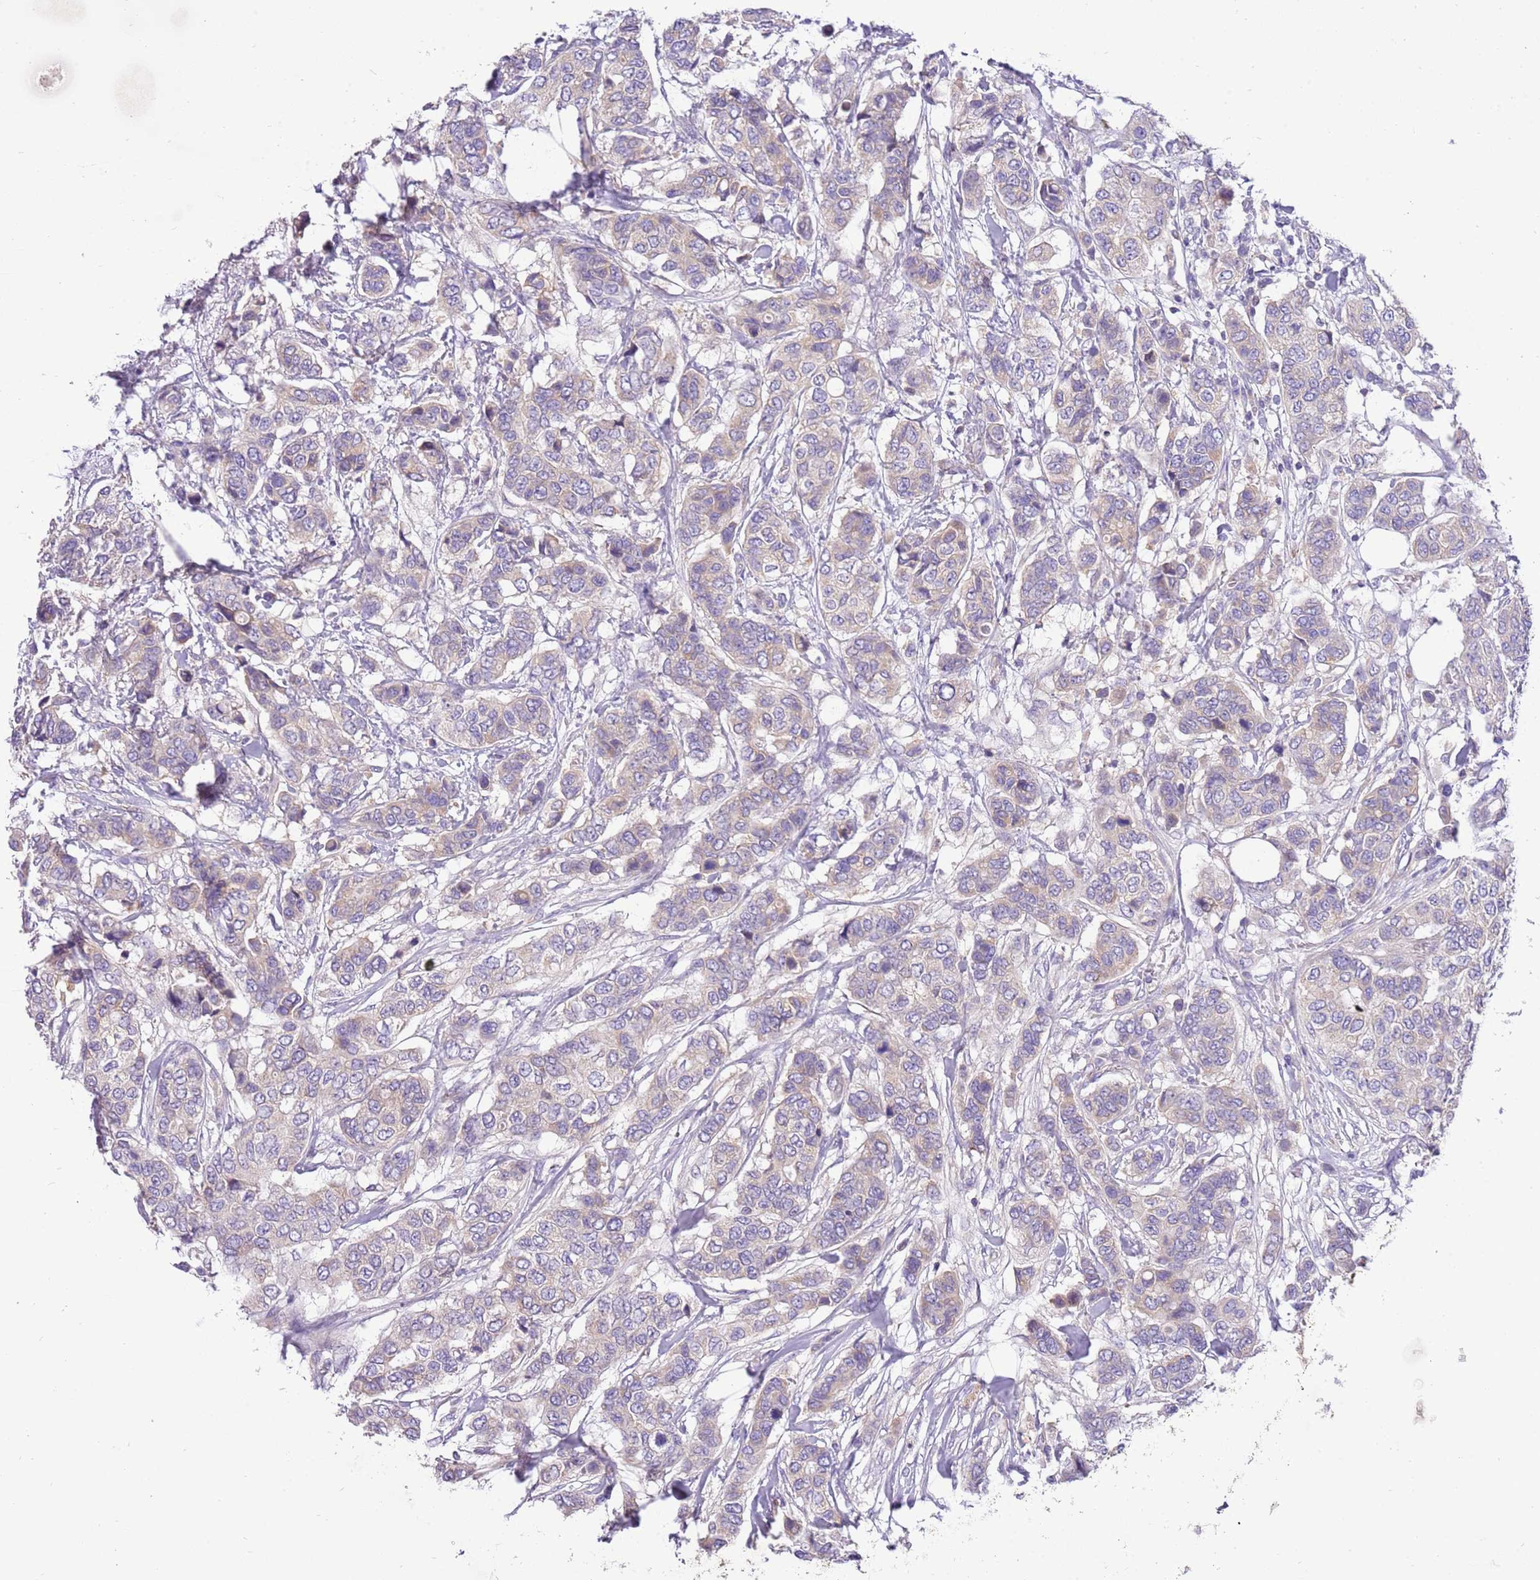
{"staining": {"intensity": "weak", "quantity": "<25%", "location": "cytoplasmic/membranous"}, "tissue": "breast cancer", "cell_type": "Tumor cells", "image_type": "cancer", "snomed": [{"axis": "morphology", "description": "Lobular carcinoma"}, {"axis": "topography", "description": "Breast"}], "caption": "The image demonstrates no staining of tumor cells in breast cancer (lobular carcinoma).", "gene": "GLCE", "patient": {"sex": "female", "age": 51}}